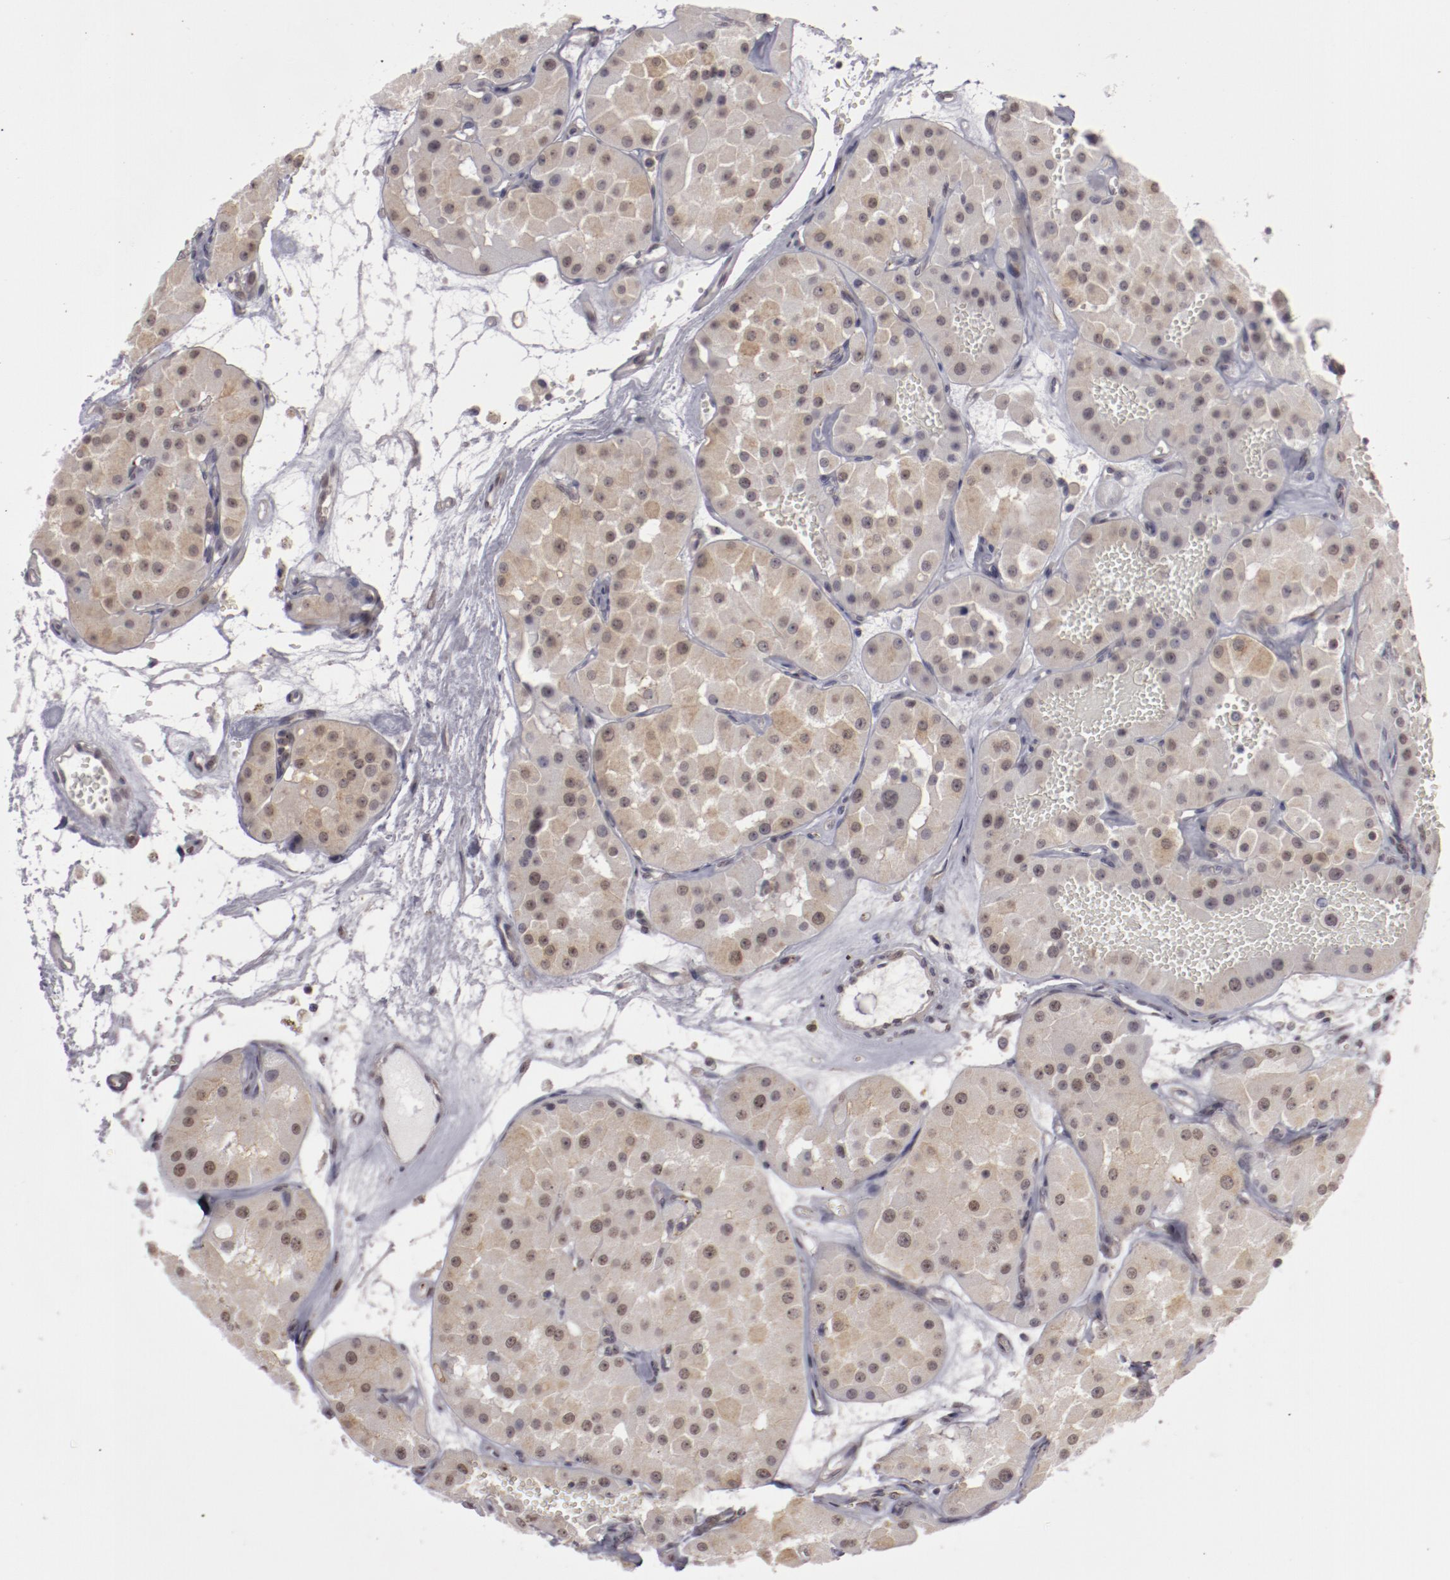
{"staining": {"intensity": "negative", "quantity": "none", "location": "none"}, "tissue": "renal cancer", "cell_type": "Tumor cells", "image_type": "cancer", "snomed": [{"axis": "morphology", "description": "Adenocarcinoma, uncertain malignant potential"}, {"axis": "topography", "description": "Kidney"}], "caption": "Human renal adenocarcinoma,  uncertain malignant potential stained for a protein using immunohistochemistry (IHC) demonstrates no expression in tumor cells.", "gene": "LEF1", "patient": {"sex": "male", "age": 63}}